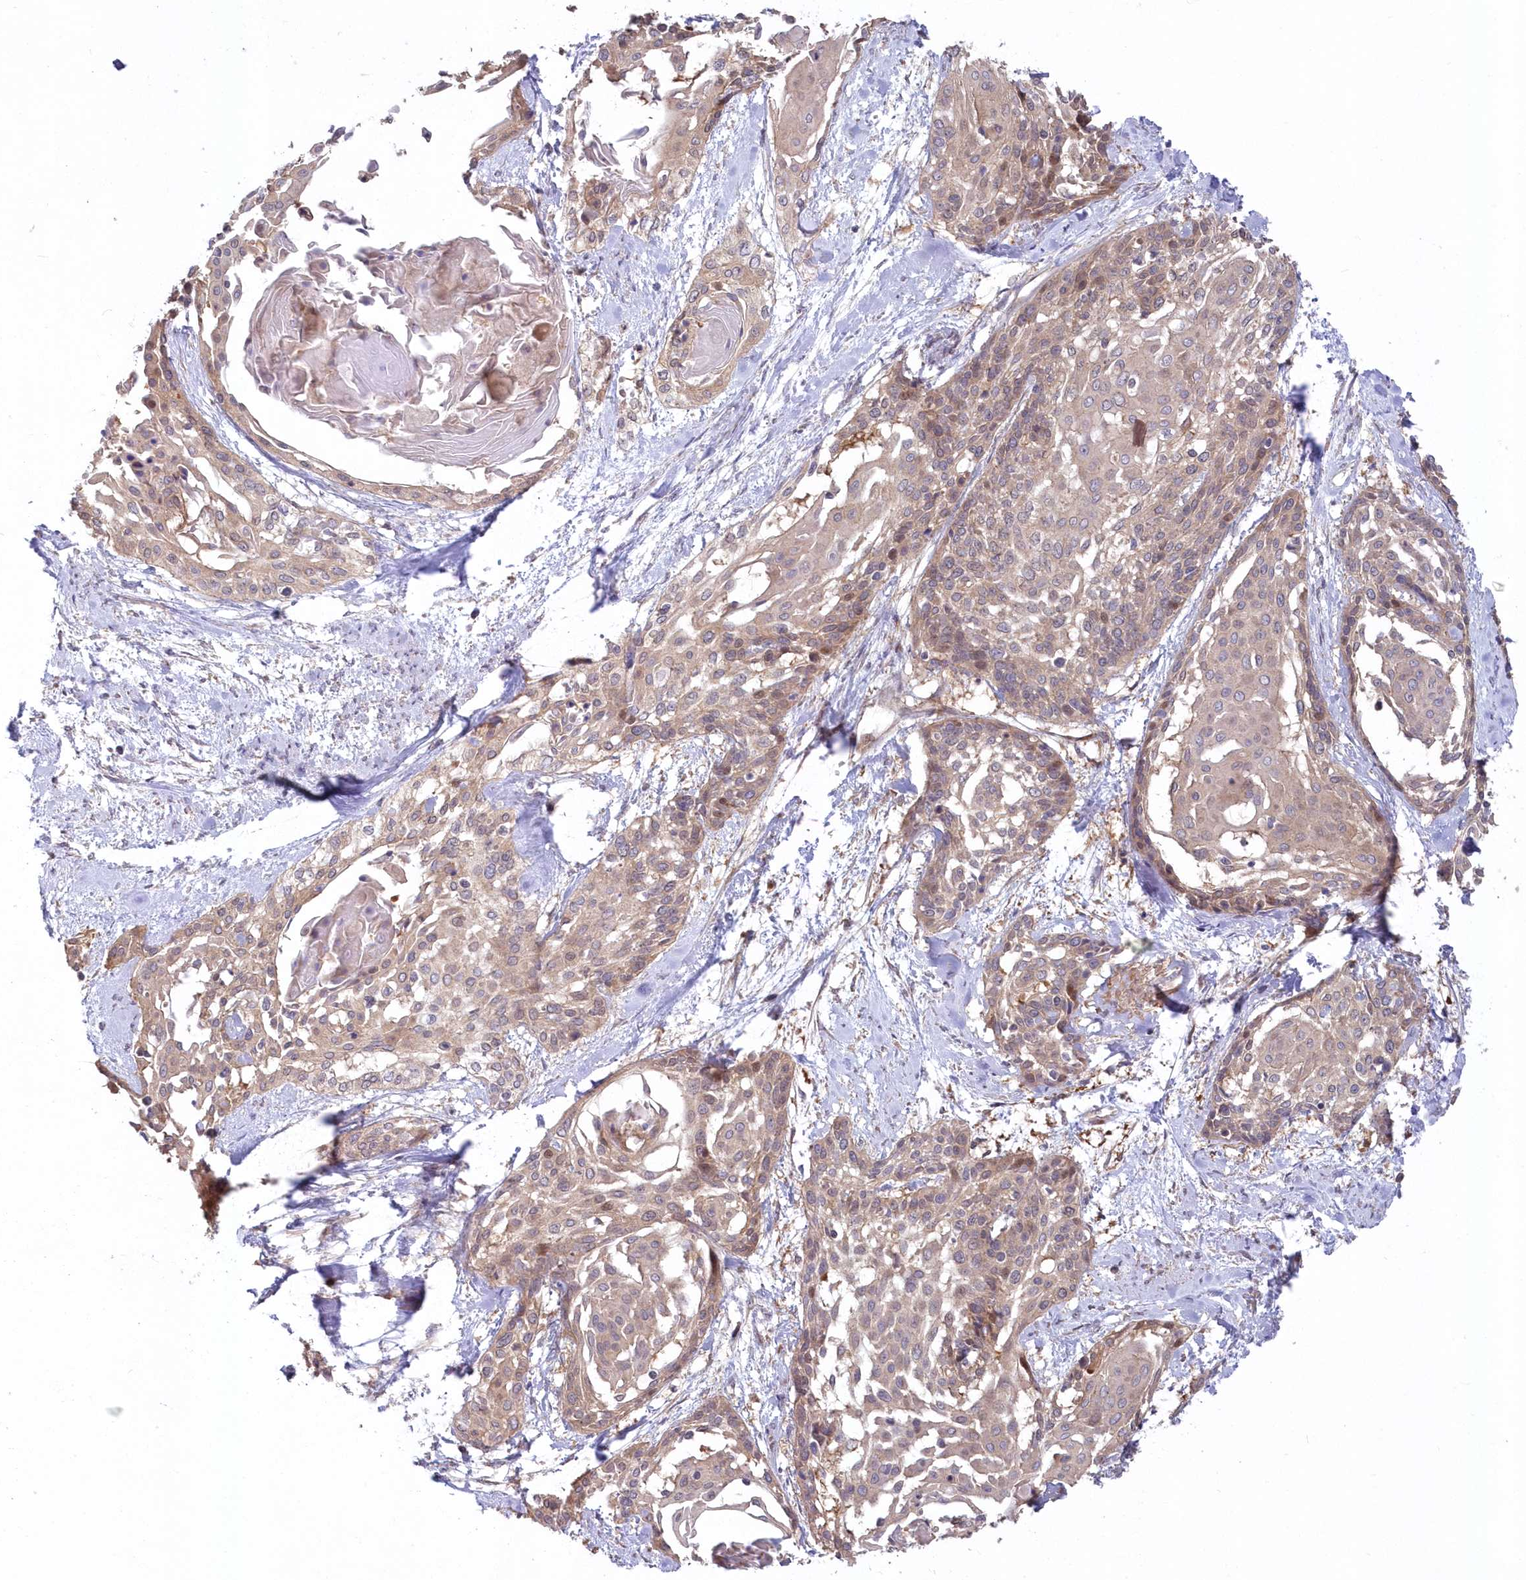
{"staining": {"intensity": "weak", "quantity": ">75%", "location": "cytoplasmic/membranous"}, "tissue": "cervical cancer", "cell_type": "Tumor cells", "image_type": "cancer", "snomed": [{"axis": "morphology", "description": "Squamous cell carcinoma, NOS"}, {"axis": "topography", "description": "Cervix"}], "caption": "Immunohistochemistry (IHC) (DAB) staining of cervical squamous cell carcinoma shows weak cytoplasmic/membranous protein expression in about >75% of tumor cells.", "gene": "TBCA", "patient": {"sex": "female", "age": 57}}